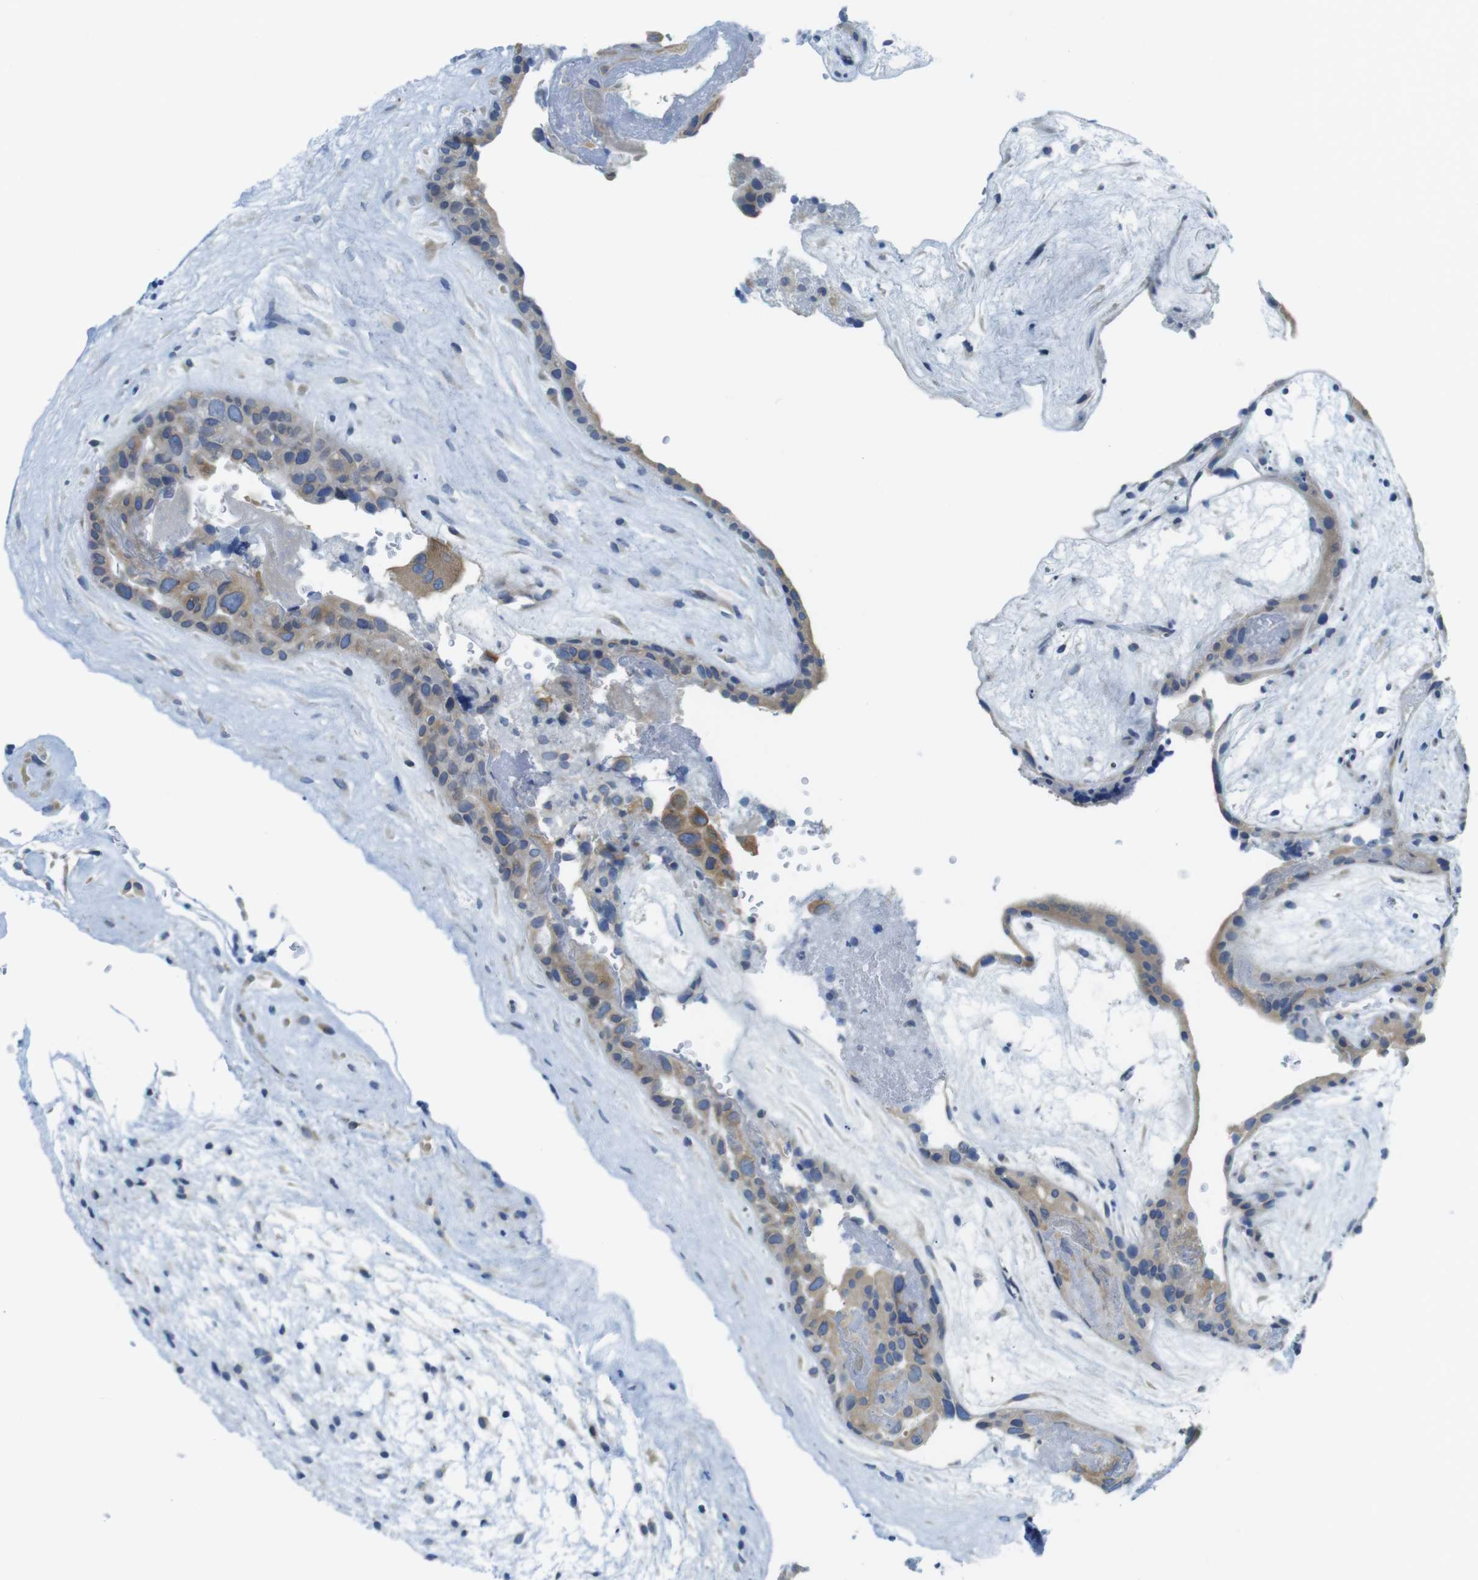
{"staining": {"intensity": "weak", "quantity": "25%-75%", "location": "cytoplasmic/membranous"}, "tissue": "placenta", "cell_type": "Decidual cells", "image_type": "normal", "snomed": [{"axis": "morphology", "description": "Normal tissue, NOS"}, {"axis": "topography", "description": "Placenta"}], "caption": "High-power microscopy captured an IHC histopathology image of benign placenta, revealing weak cytoplasmic/membranous expression in about 25%-75% of decidual cells. (IHC, brightfield microscopy, high magnification).", "gene": "CLPTM1L", "patient": {"sex": "female", "age": 19}}